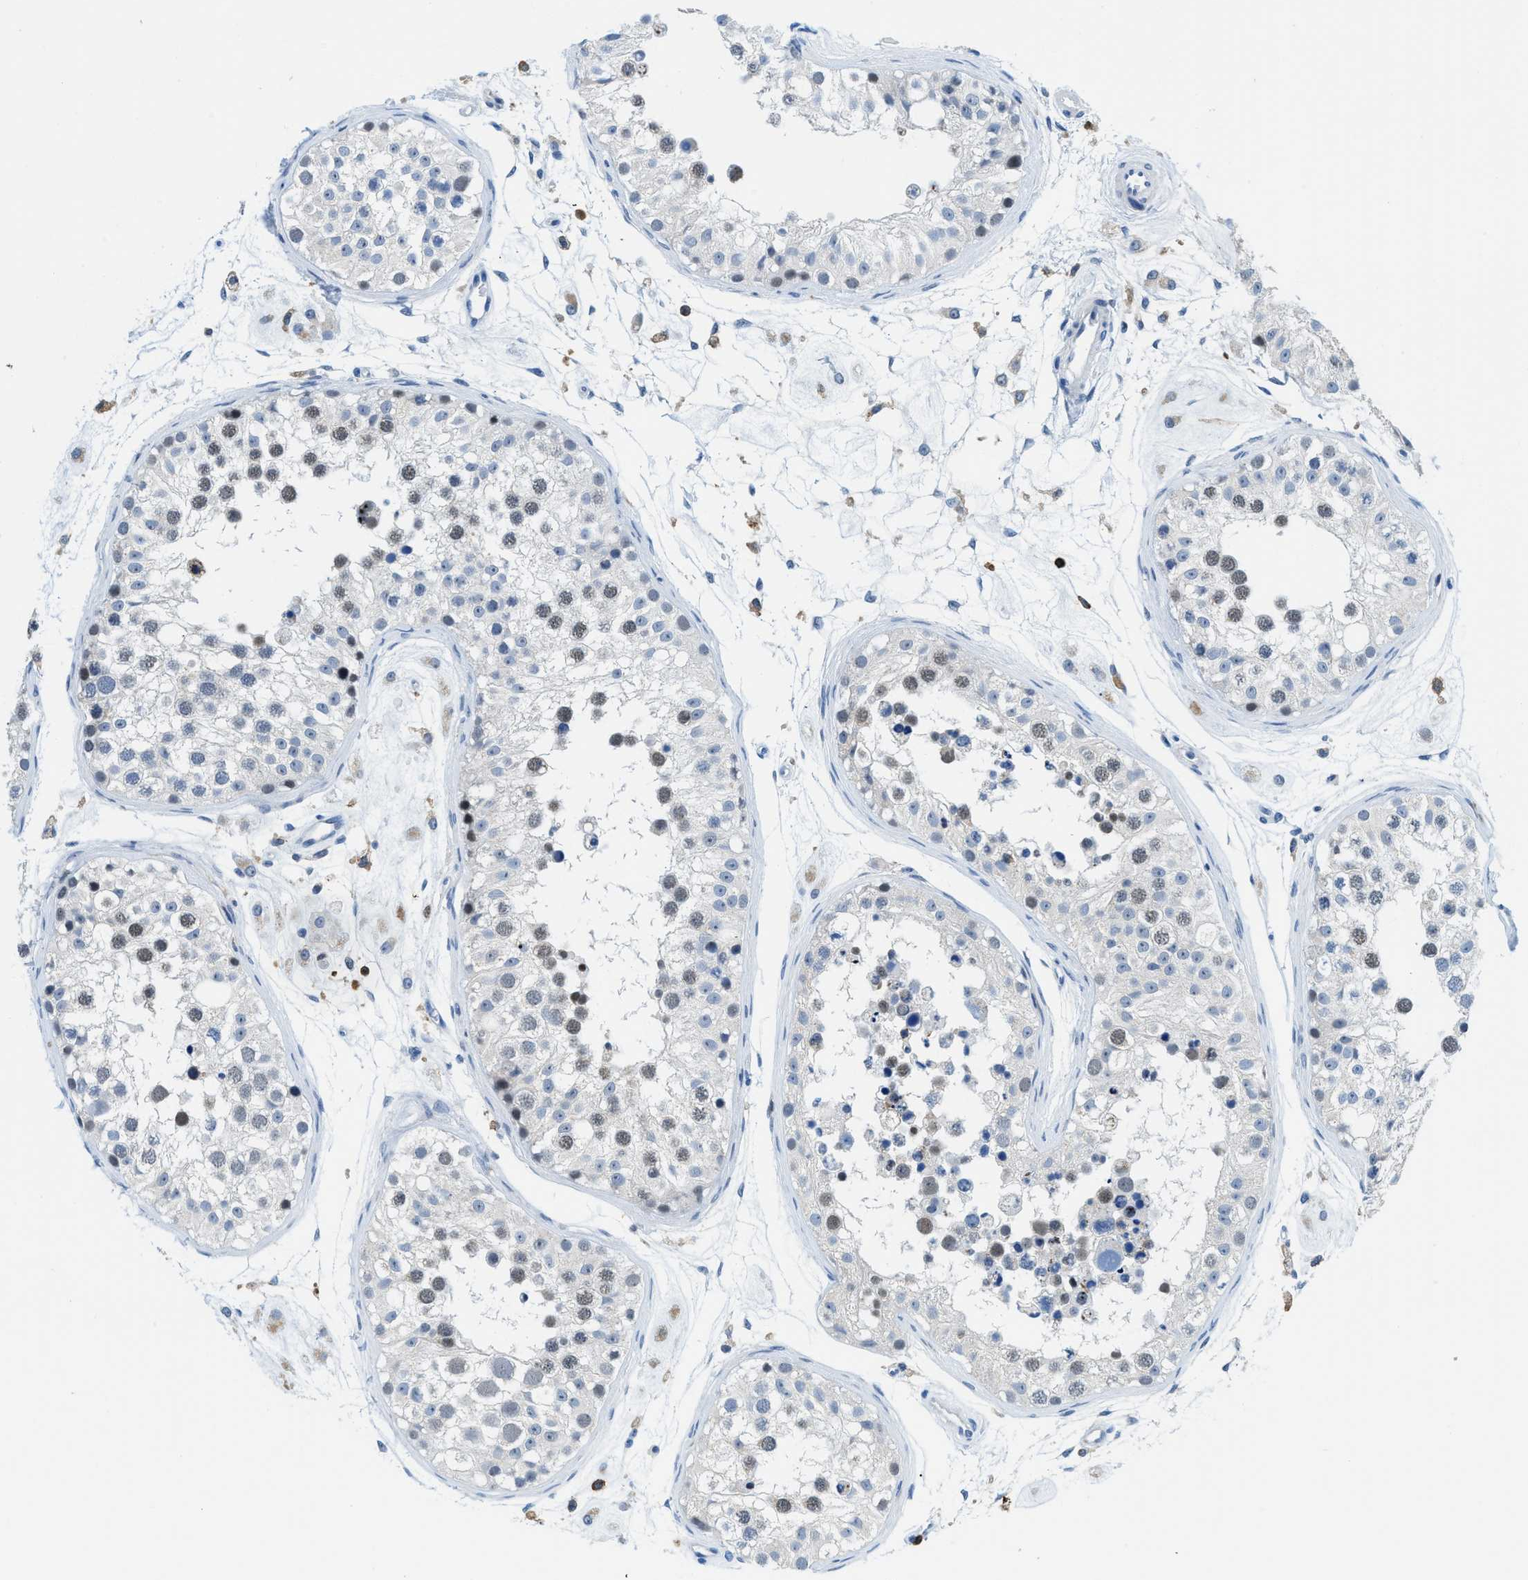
{"staining": {"intensity": "weak", "quantity": "25%-75%", "location": "nuclear"}, "tissue": "testis", "cell_type": "Cells in seminiferous ducts", "image_type": "normal", "snomed": [{"axis": "morphology", "description": "Normal tissue, NOS"}, {"axis": "morphology", "description": "Adenocarcinoma, metastatic, NOS"}, {"axis": "topography", "description": "Testis"}], "caption": "Cells in seminiferous ducts reveal low levels of weak nuclear positivity in approximately 25%-75% of cells in normal human testis.", "gene": "FAM151A", "patient": {"sex": "male", "age": 26}}